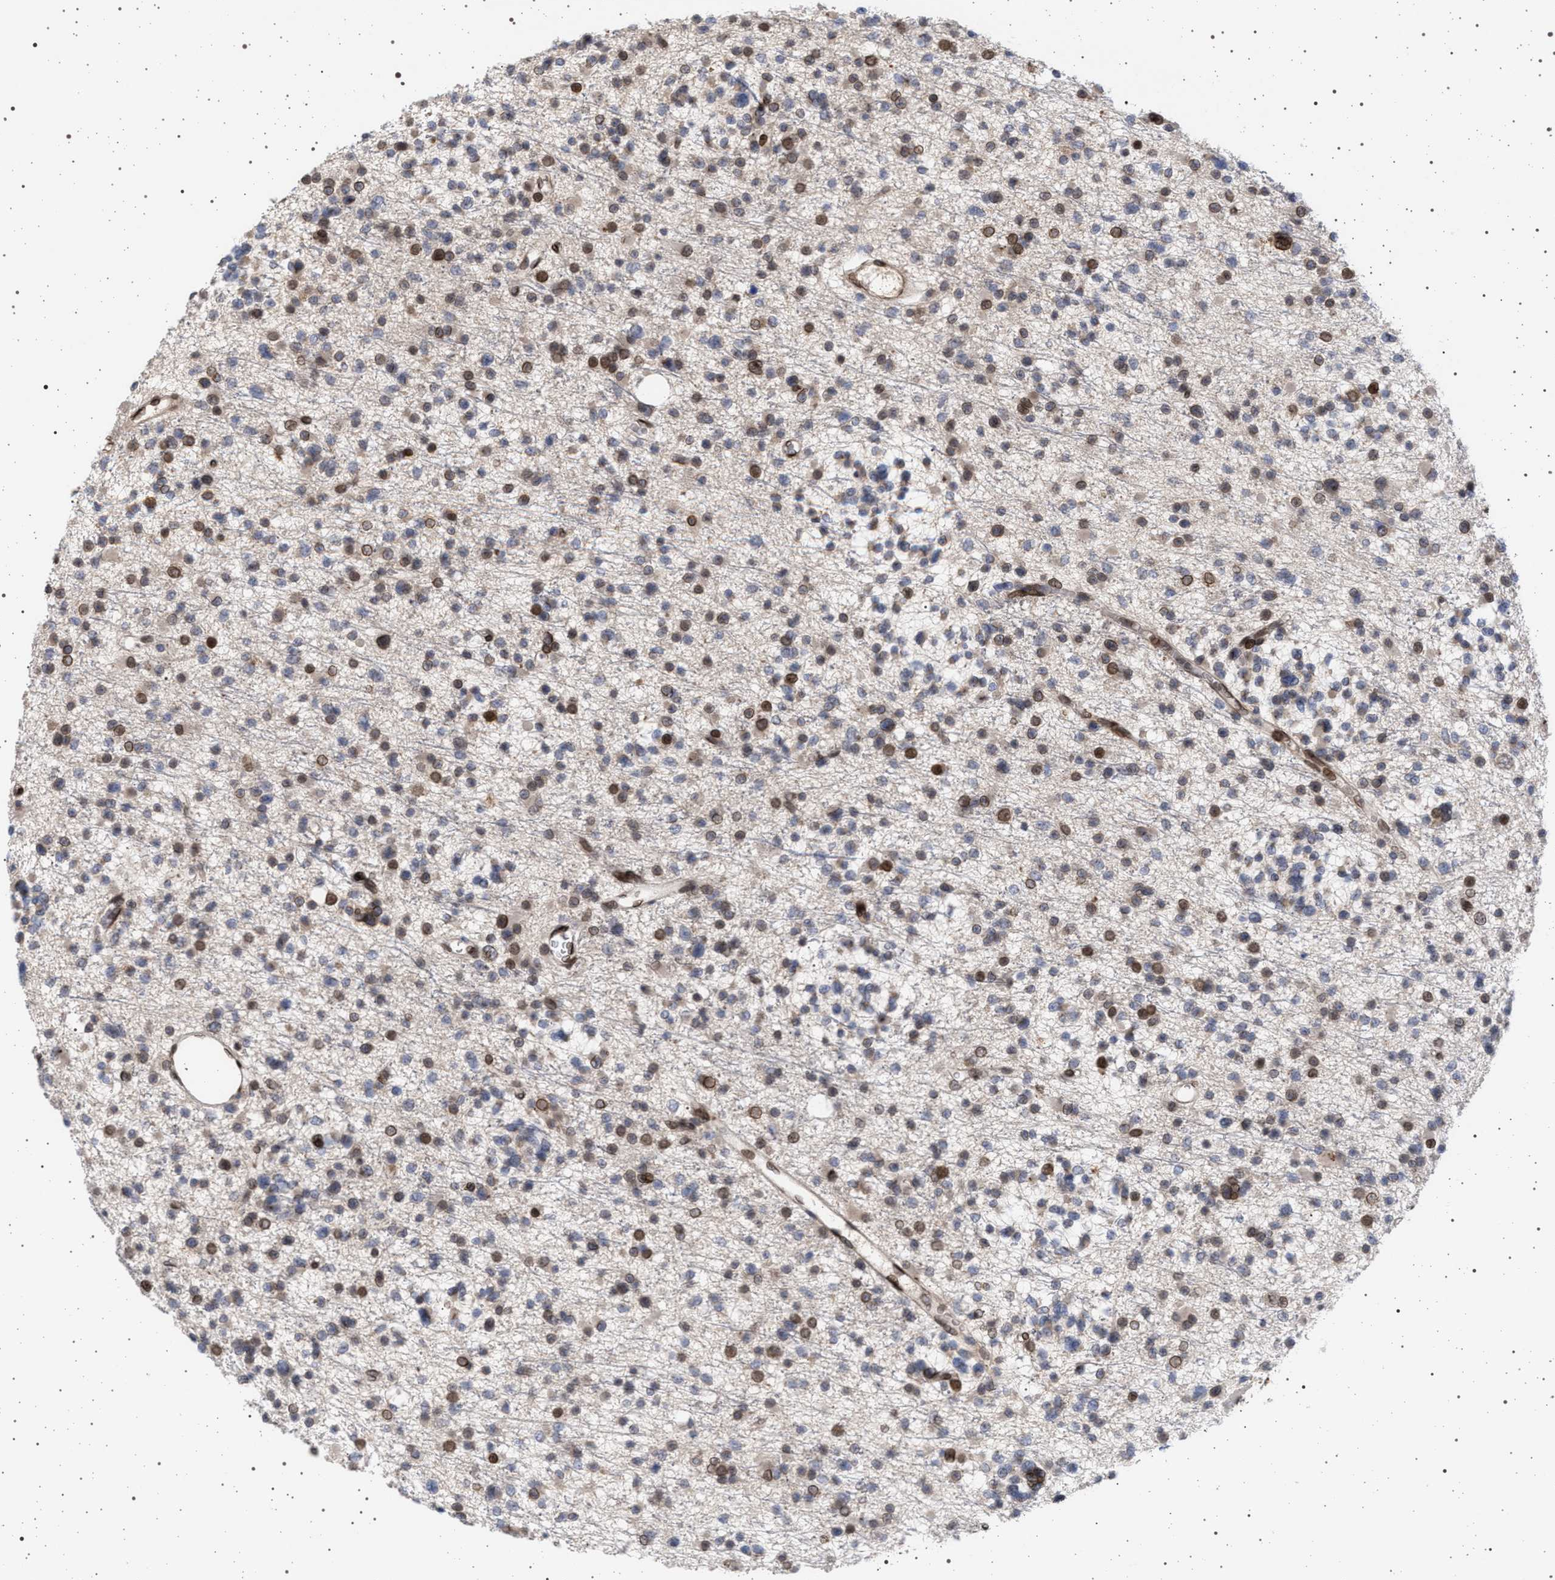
{"staining": {"intensity": "moderate", "quantity": "25%-75%", "location": "cytoplasmic/membranous,nuclear"}, "tissue": "glioma", "cell_type": "Tumor cells", "image_type": "cancer", "snomed": [{"axis": "morphology", "description": "Glioma, malignant, Low grade"}, {"axis": "topography", "description": "Brain"}], "caption": "Malignant glioma (low-grade) tissue displays moderate cytoplasmic/membranous and nuclear expression in approximately 25%-75% of tumor cells Nuclei are stained in blue.", "gene": "ING2", "patient": {"sex": "female", "age": 22}}